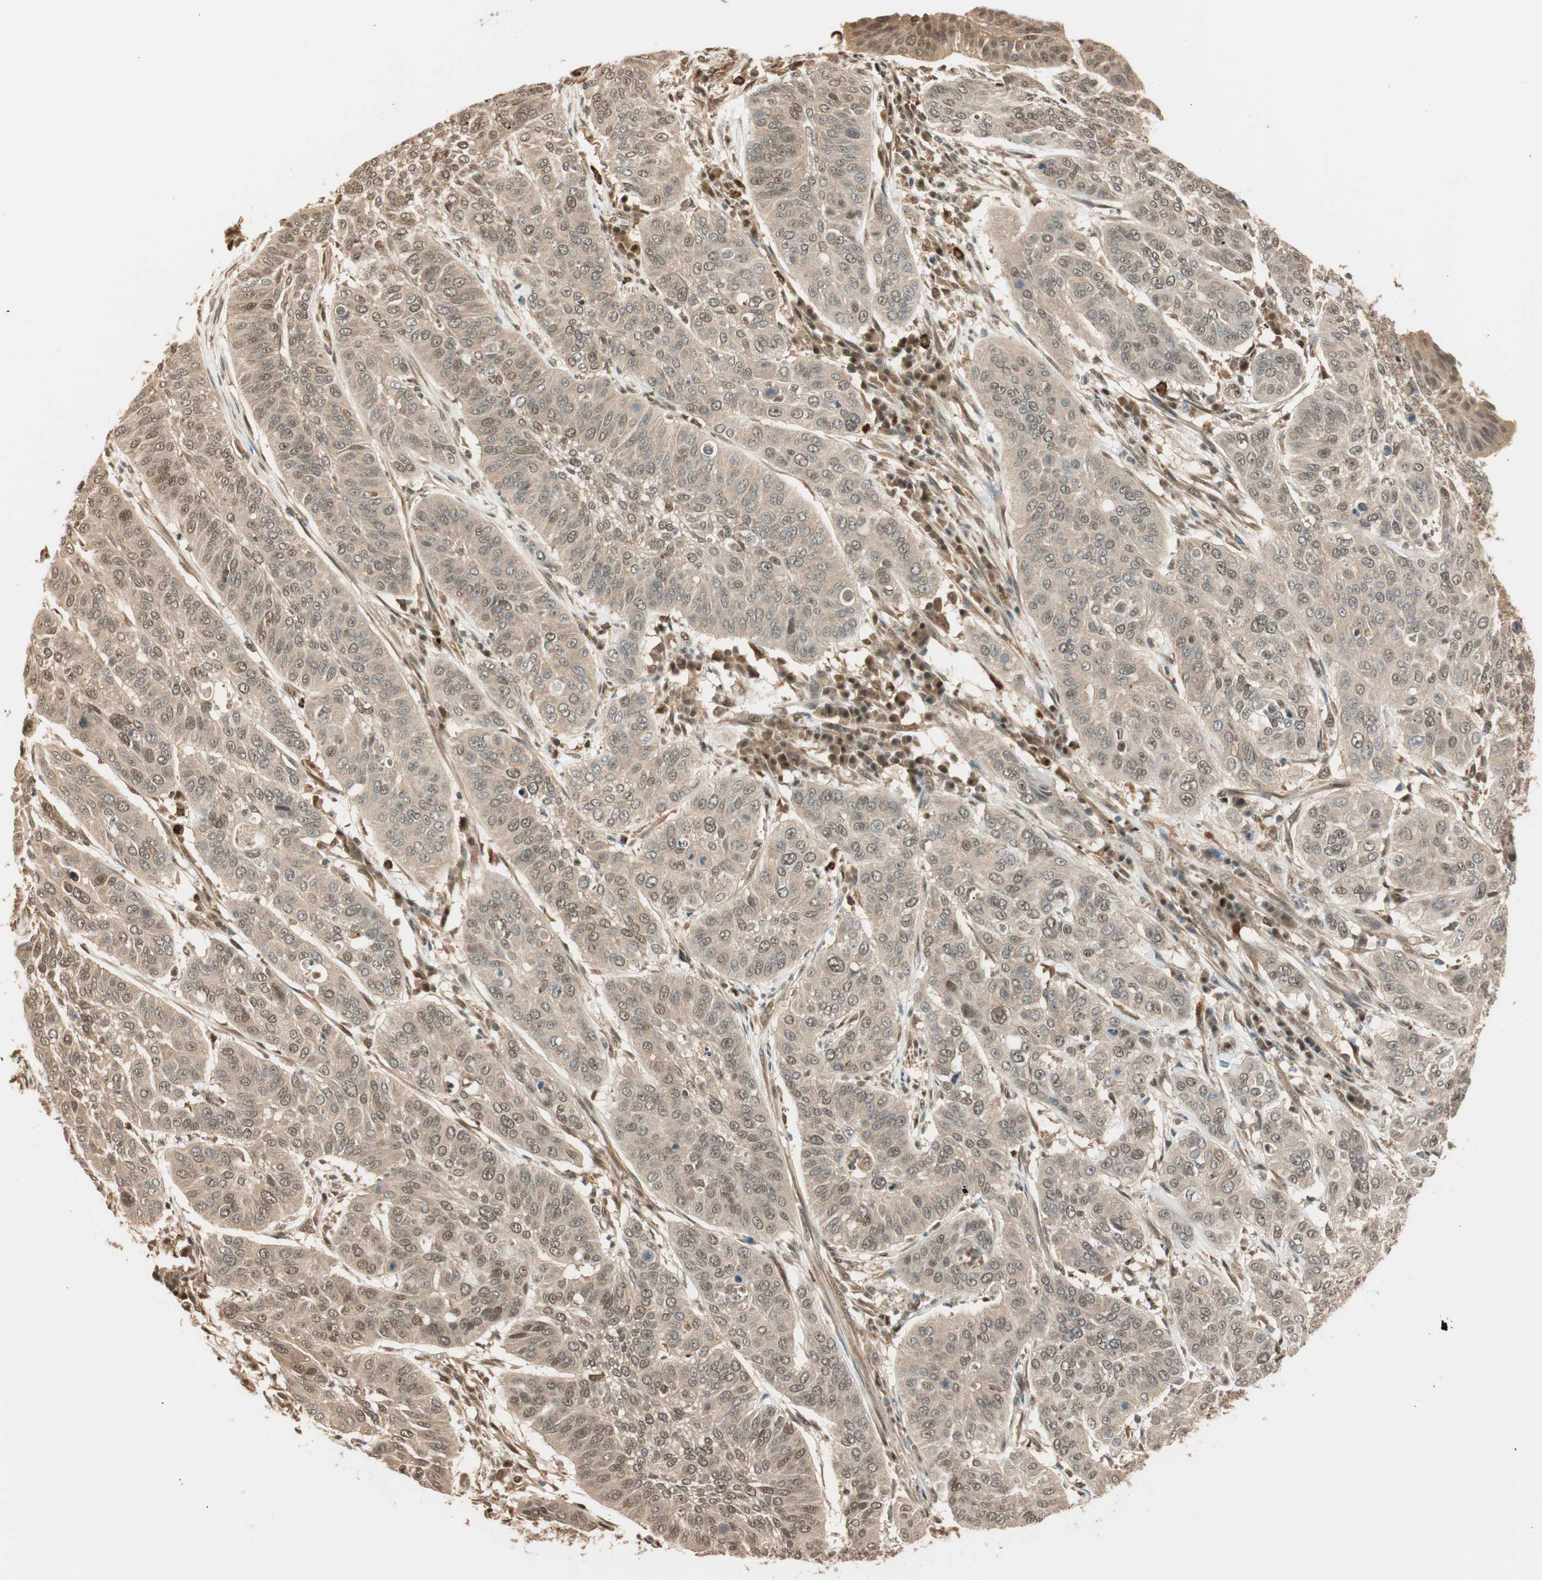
{"staining": {"intensity": "moderate", "quantity": ">75%", "location": "cytoplasmic/membranous,nuclear"}, "tissue": "cervical cancer", "cell_type": "Tumor cells", "image_type": "cancer", "snomed": [{"axis": "morphology", "description": "Squamous cell carcinoma, NOS"}, {"axis": "topography", "description": "Cervix"}], "caption": "This is an image of immunohistochemistry staining of cervical squamous cell carcinoma, which shows moderate positivity in the cytoplasmic/membranous and nuclear of tumor cells.", "gene": "ZNF443", "patient": {"sex": "female", "age": 39}}